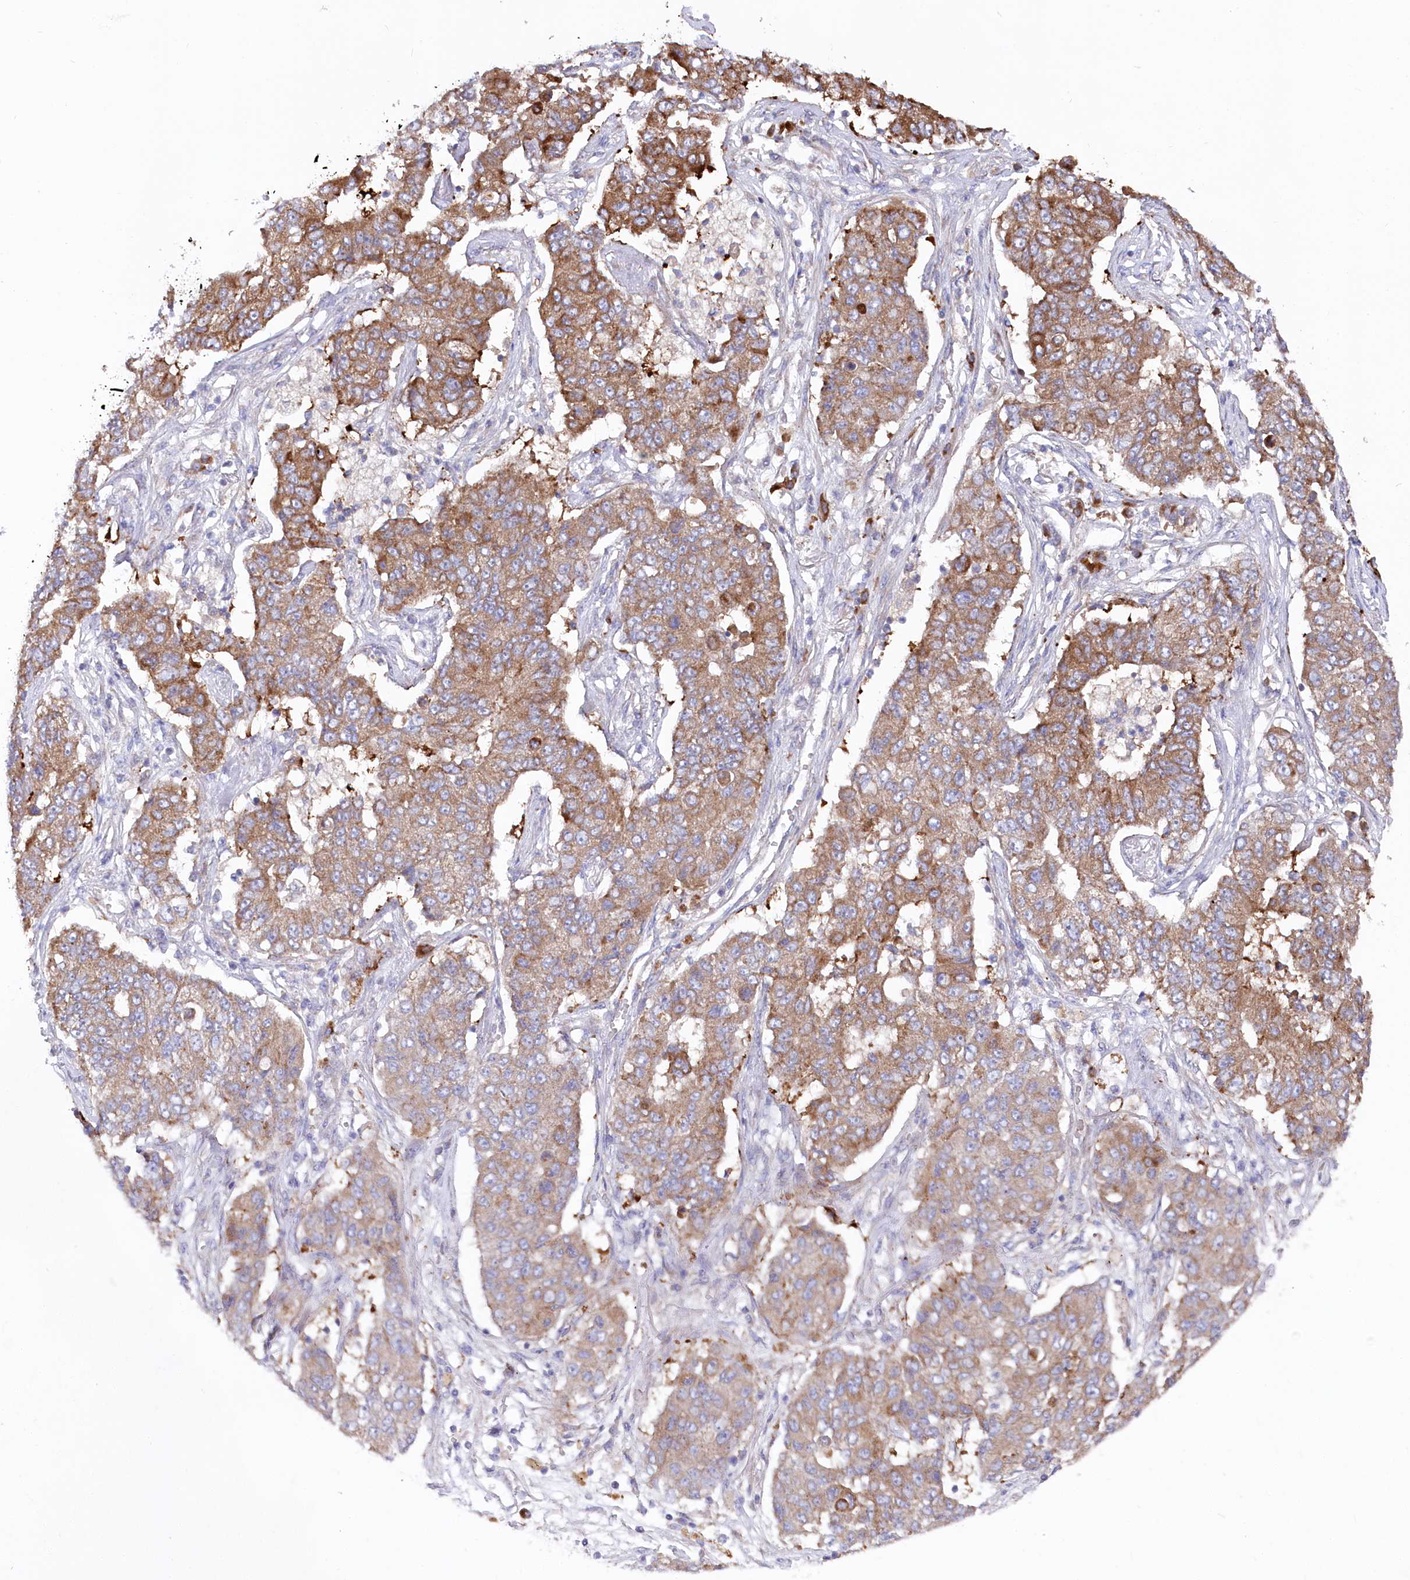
{"staining": {"intensity": "moderate", "quantity": ">75%", "location": "cytoplasmic/membranous"}, "tissue": "lung cancer", "cell_type": "Tumor cells", "image_type": "cancer", "snomed": [{"axis": "morphology", "description": "Squamous cell carcinoma, NOS"}, {"axis": "topography", "description": "Lung"}], "caption": "A brown stain labels moderate cytoplasmic/membranous expression of a protein in lung cancer tumor cells.", "gene": "POGLUT1", "patient": {"sex": "male", "age": 74}}